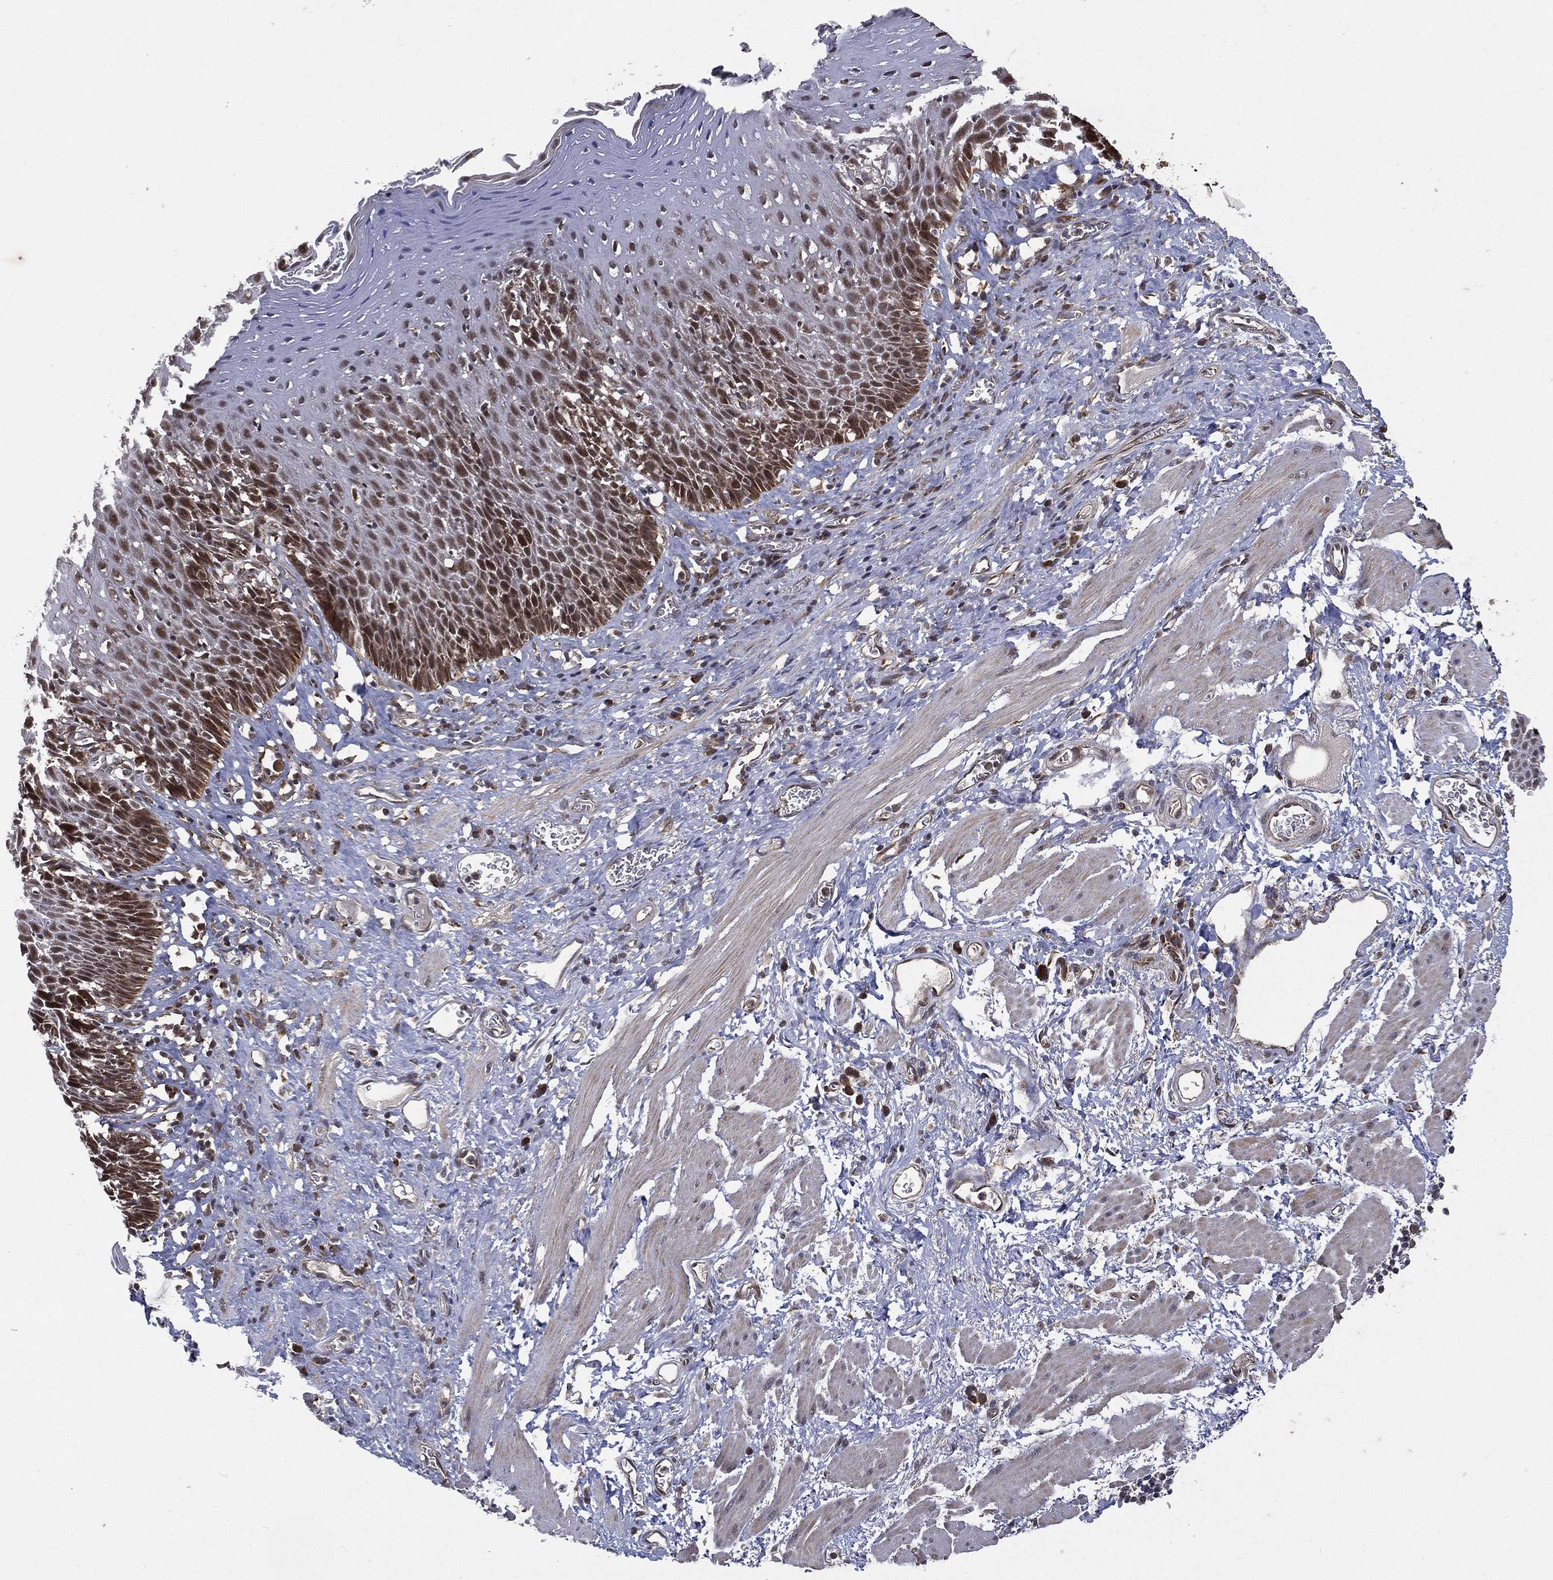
{"staining": {"intensity": "strong", "quantity": "<25%", "location": "cytoplasmic/membranous"}, "tissue": "esophagus", "cell_type": "Squamous epithelial cells", "image_type": "normal", "snomed": [{"axis": "morphology", "description": "Normal tissue, NOS"}, {"axis": "morphology", "description": "Adenocarcinoma, NOS"}, {"axis": "topography", "description": "Esophagus"}, {"axis": "topography", "description": "Stomach, upper"}], "caption": "IHC photomicrograph of normal esophagus stained for a protein (brown), which reveals medium levels of strong cytoplasmic/membranous expression in about <25% of squamous epithelial cells.", "gene": "RAB11FIP4", "patient": {"sex": "male", "age": 74}}